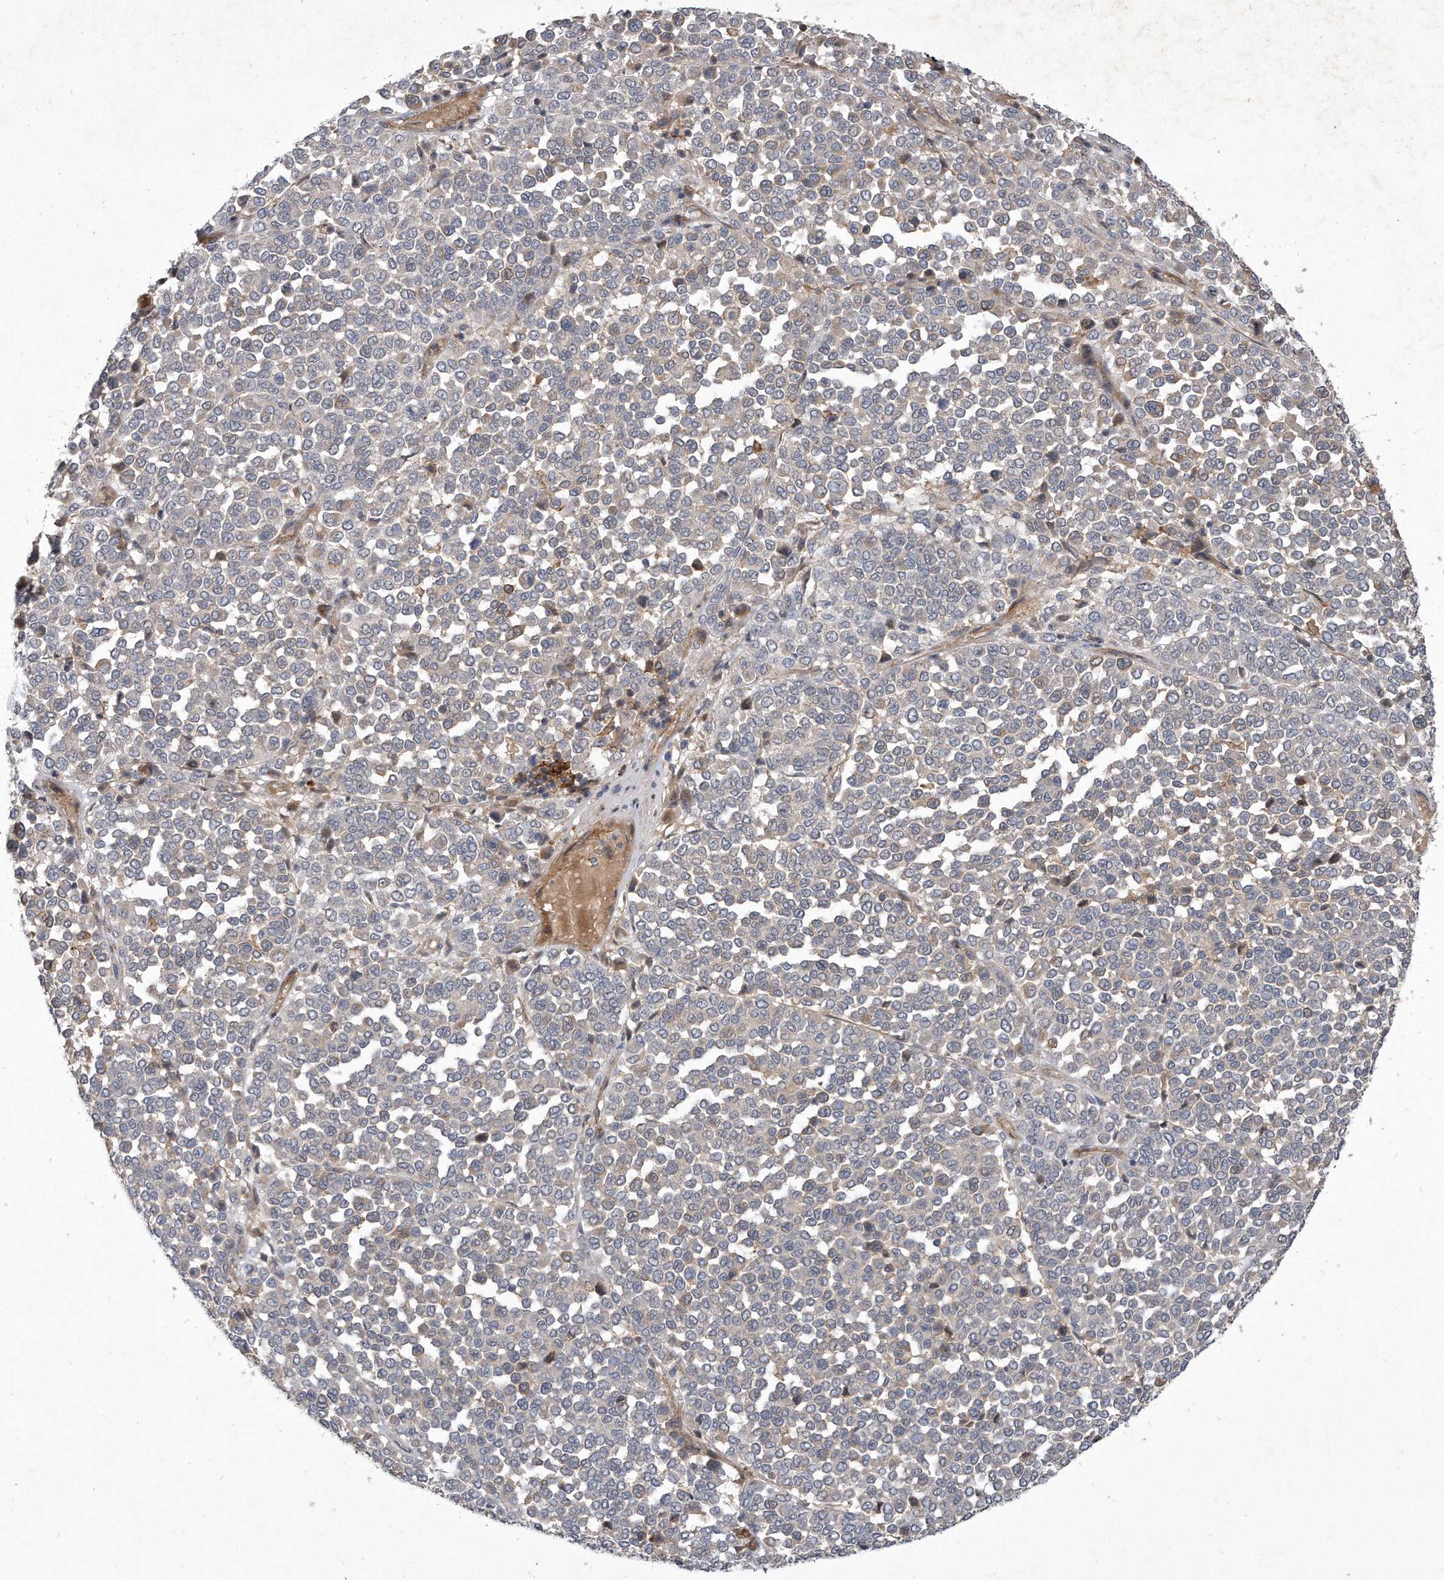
{"staining": {"intensity": "weak", "quantity": "<25%", "location": "cytoplasmic/membranous"}, "tissue": "melanoma", "cell_type": "Tumor cells", "image_type": "cancer", "snomed": [{"axis": "morphology", "description": "Malignant melanoma, Metastatic site"}, {"axis": "topography", "description": "Pancreas"}], "caption": "Tumor cells show no significant protein positivity in malignant melanoma (metastatic site).", "gene": "PGBD2", "patient": {"sex": "female", "age": 30}}